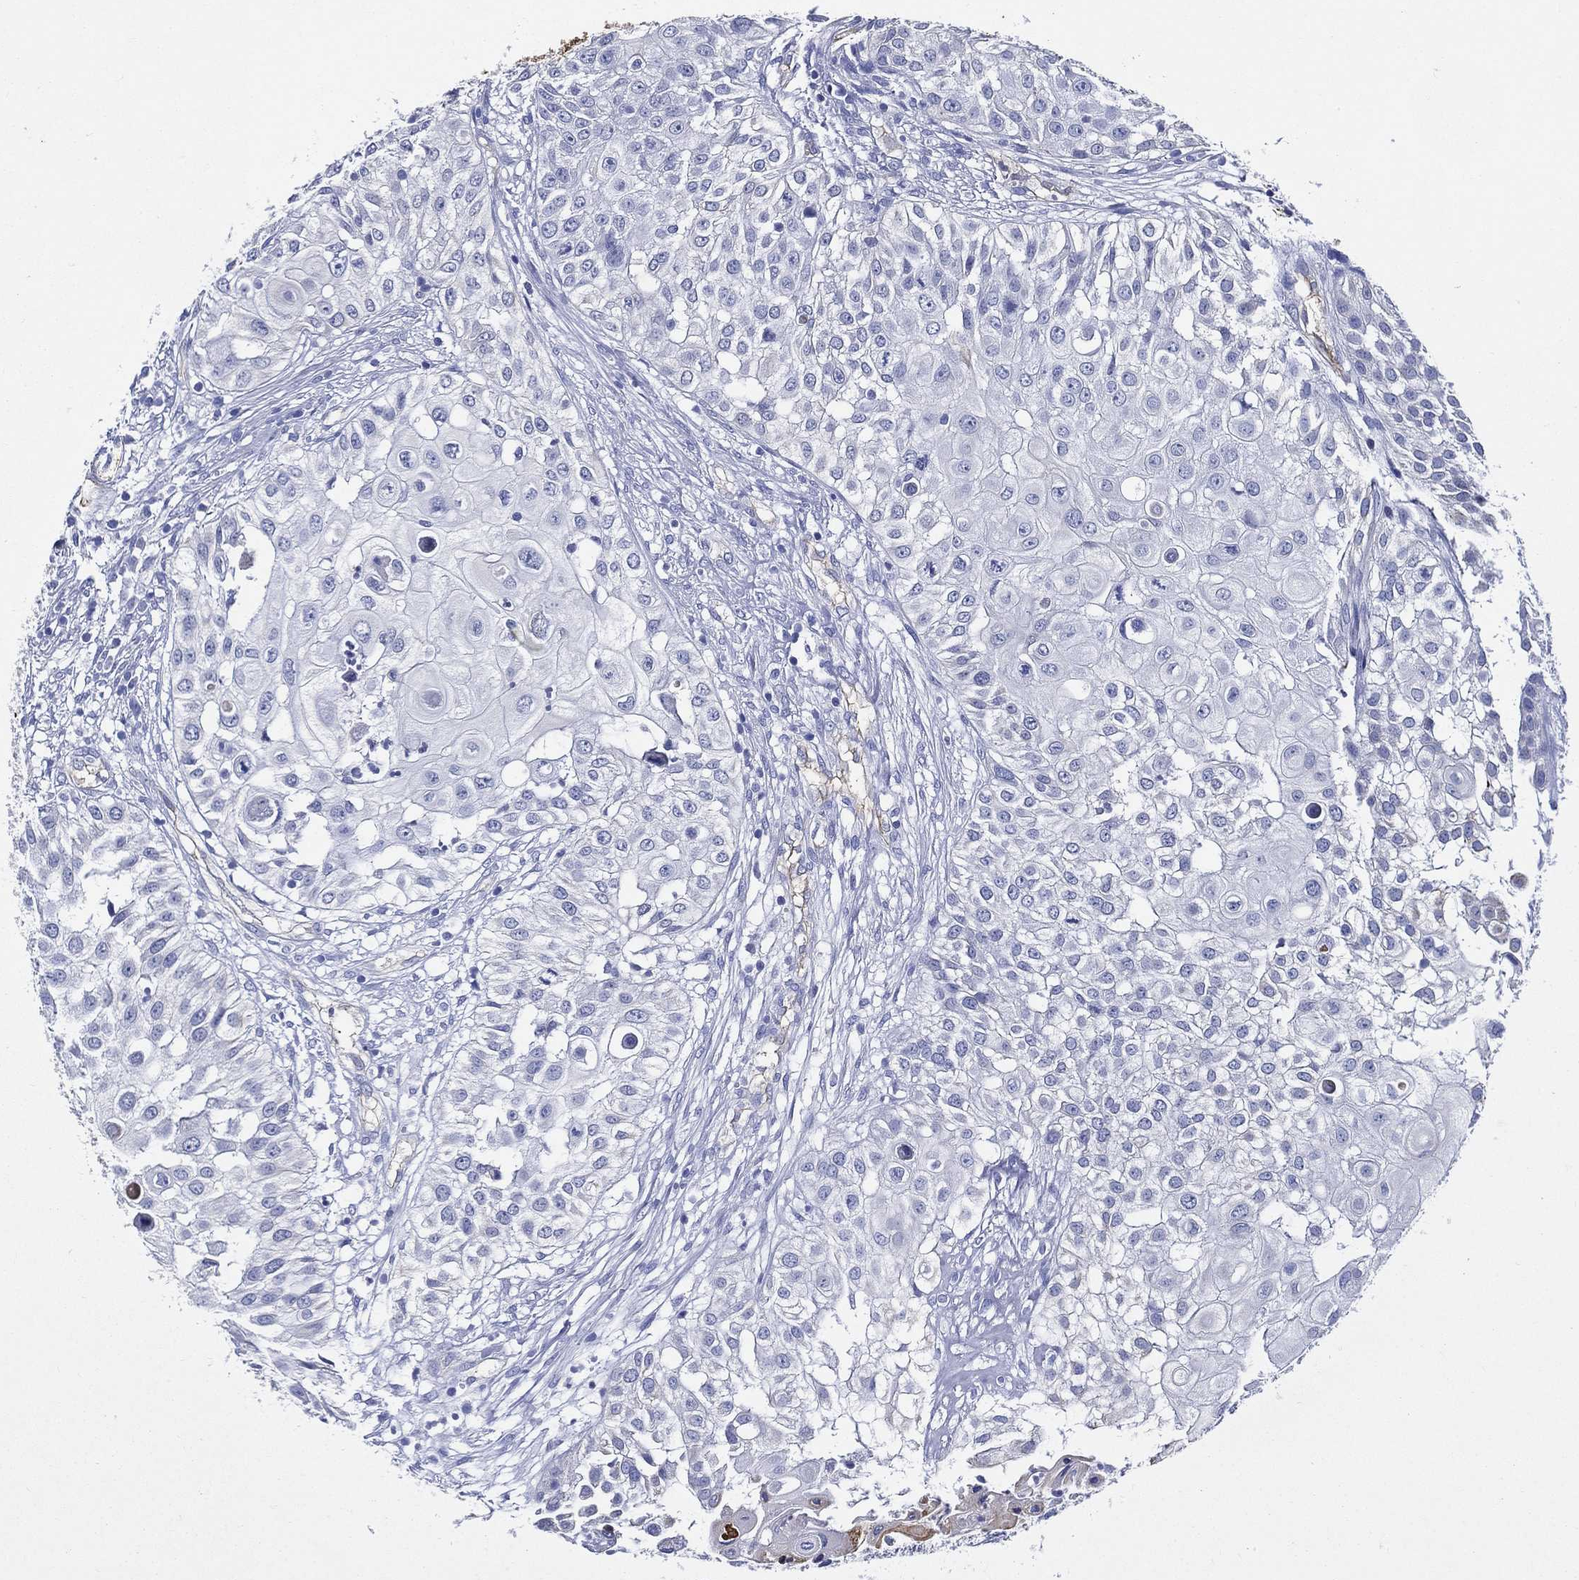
{"staining": {"intensity": "negative", "quantity": "none", "location": "none"}, "tissue": "urothelial cancer", "cell_type": "Tumor cells", "image_type": "cancer", "snomed": [{"axis": "morphology", "description": "Urothelial carcinoma, High grade"}, {"axis": "topography", "description": "Urinary bladder"}], "caption": "This photomicrograph is of urothelial cancer stained with immunohistochemistry (IHC) to label a protein in brown with the nuclei are counter-stained blue. There is no positivity in tumor cells.", "gene": "NEDD9", "patient": {"sex": "female", "age": 79}}